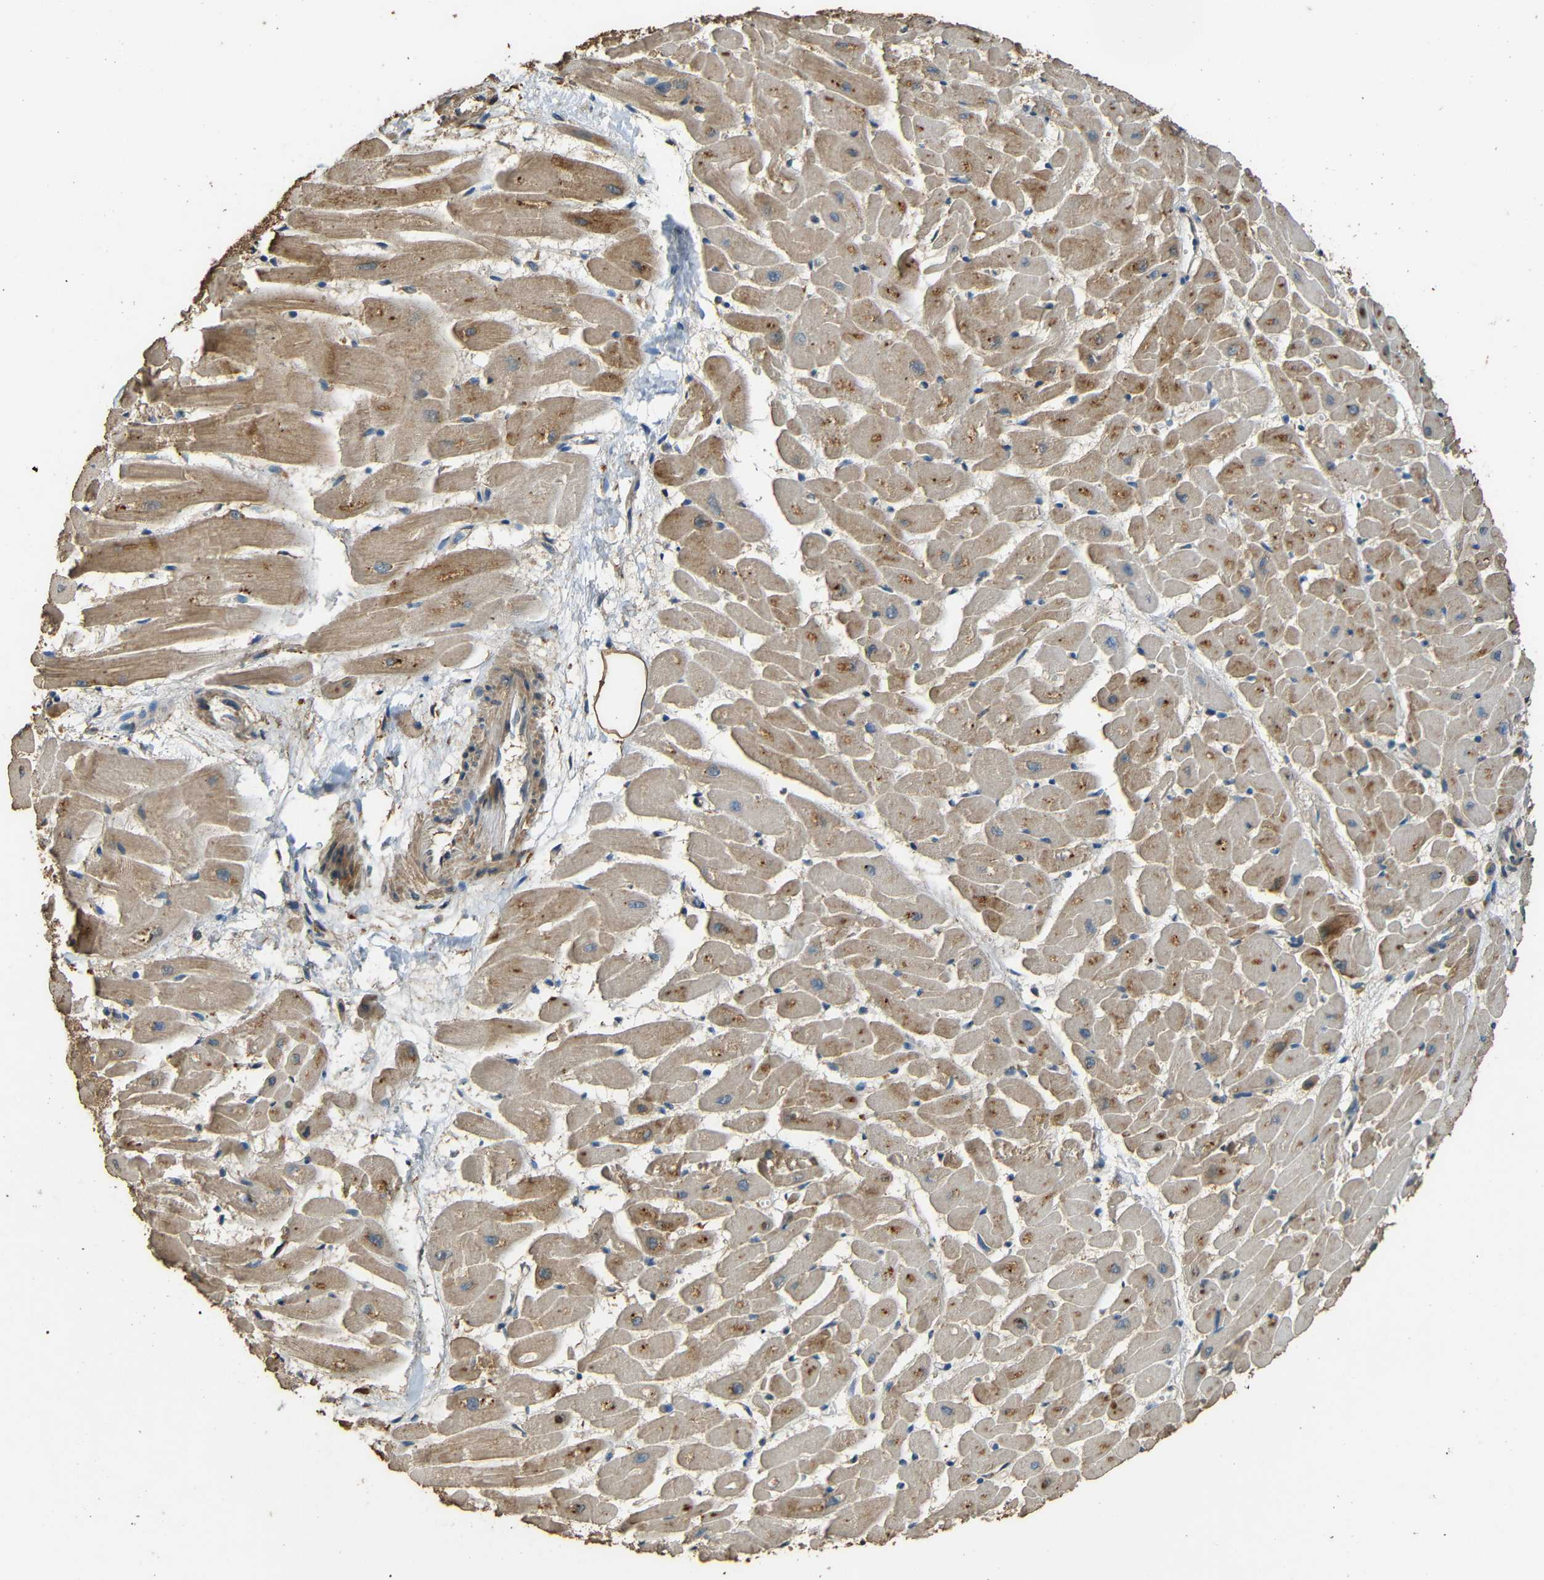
{"staining": {"intensity": "moderate", "quantity": ">75%", "location": "cytoplasmic/membranous"}, "tissue": "heart muscle", "cell_type": "Cardiomyocytes", "image_type": "normal", "snomed": [{"axis": "morphology", "description": "Normal tissue, NOS"}, {"axis": "topography", "description": "Heart"}], "caption": "This image reveals immunohistochemistry (IHC) staining of normal heart muscle, with medium moderate cytoplasmic/membranous expression in approximately >75% of cardiomyocytes.", "gene": "PDE5A", "patient": {"sex": "female", "age": 19}}